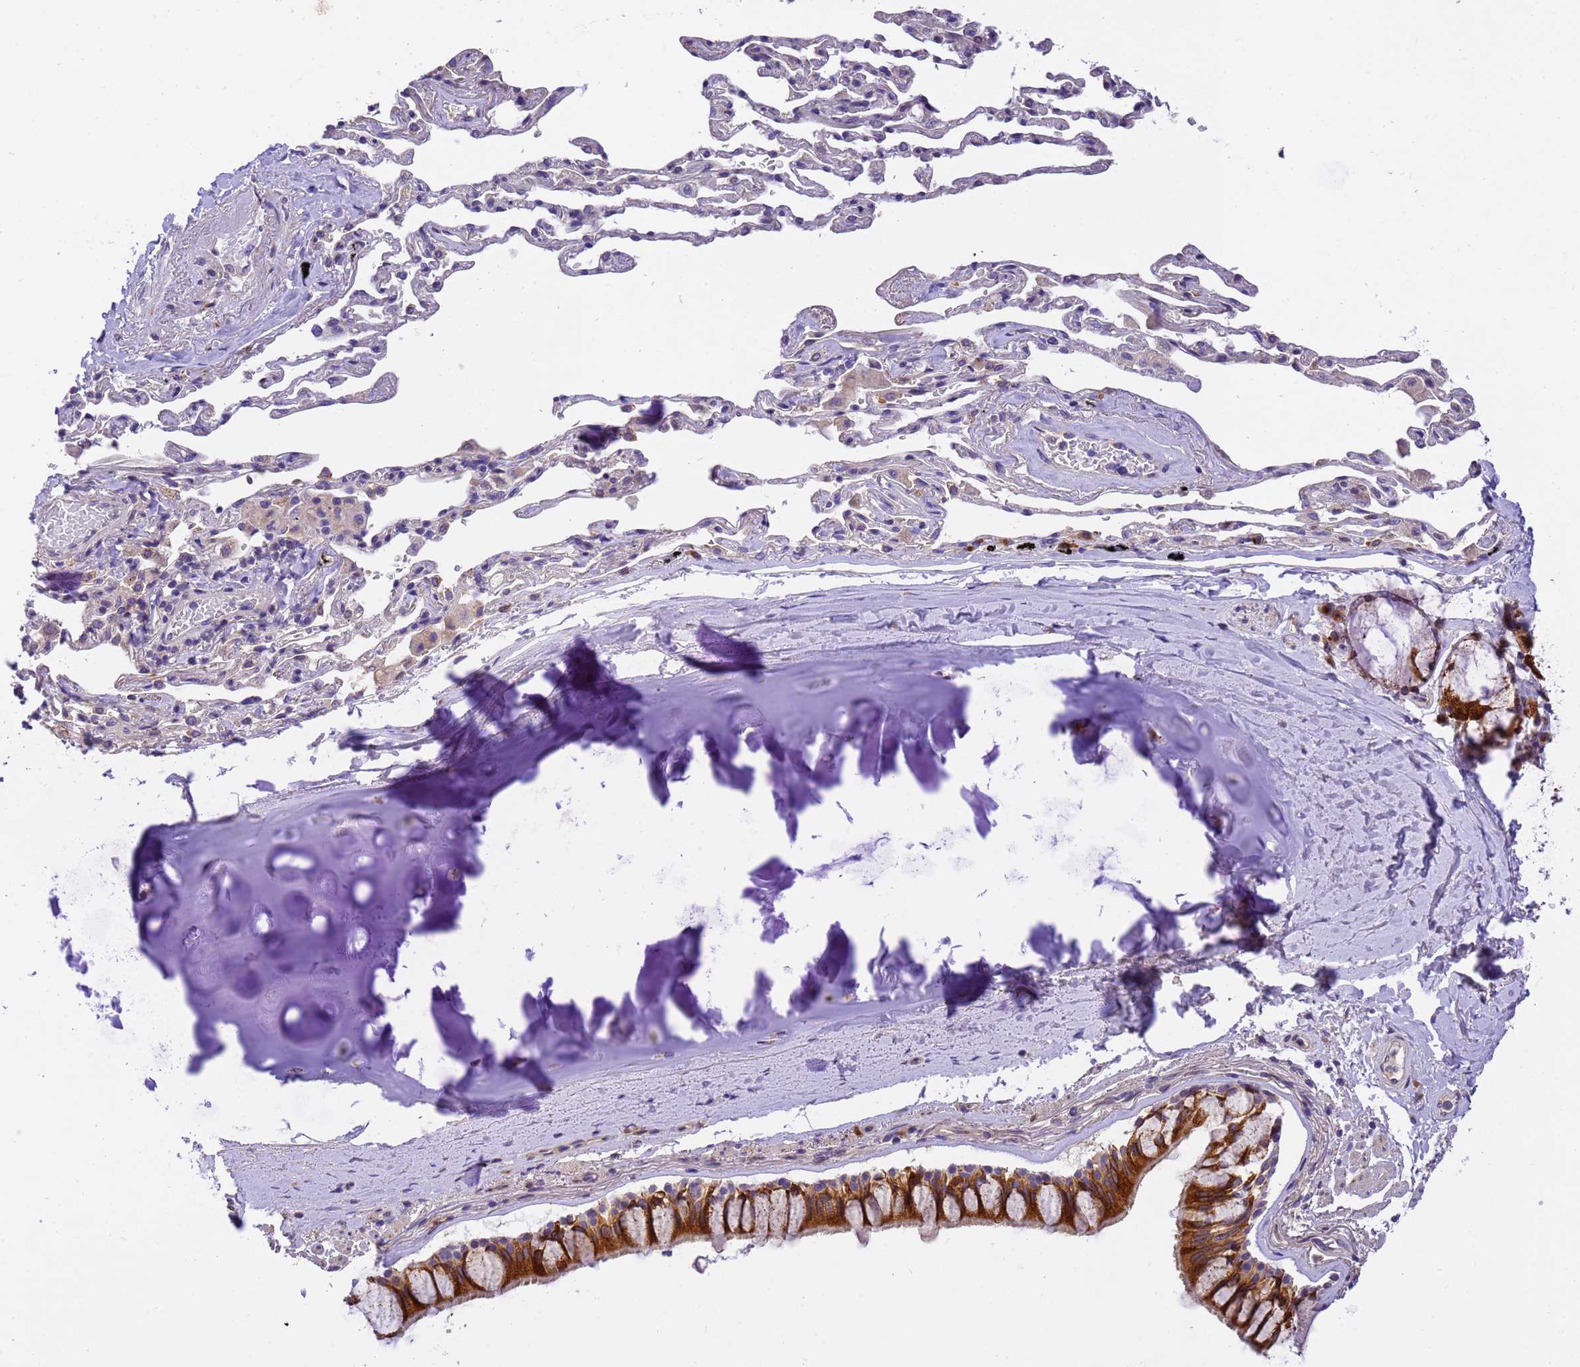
{"staining": {"intensity": "strong", "quantity": ">75%", "location": "cytoplasmic/membranous"}, "tissue": "bronchus", "cell_type": "Respiratory epithelial cells", "image_type": "normal", "snomed": [{"axis": "morphology", "description": "Normal tissue, NOS"}, {"axis": "topography", "description": "Cartilage tissue"}], "caption": "Immunohistochemical staining of benign bronchus displays high levels of strong cytoplasmic/membranous staining in approximately >75% of respiratory epithelial cells.", "gene": "RHBDD3", "patient": {"sex": "male", "age": 63}}